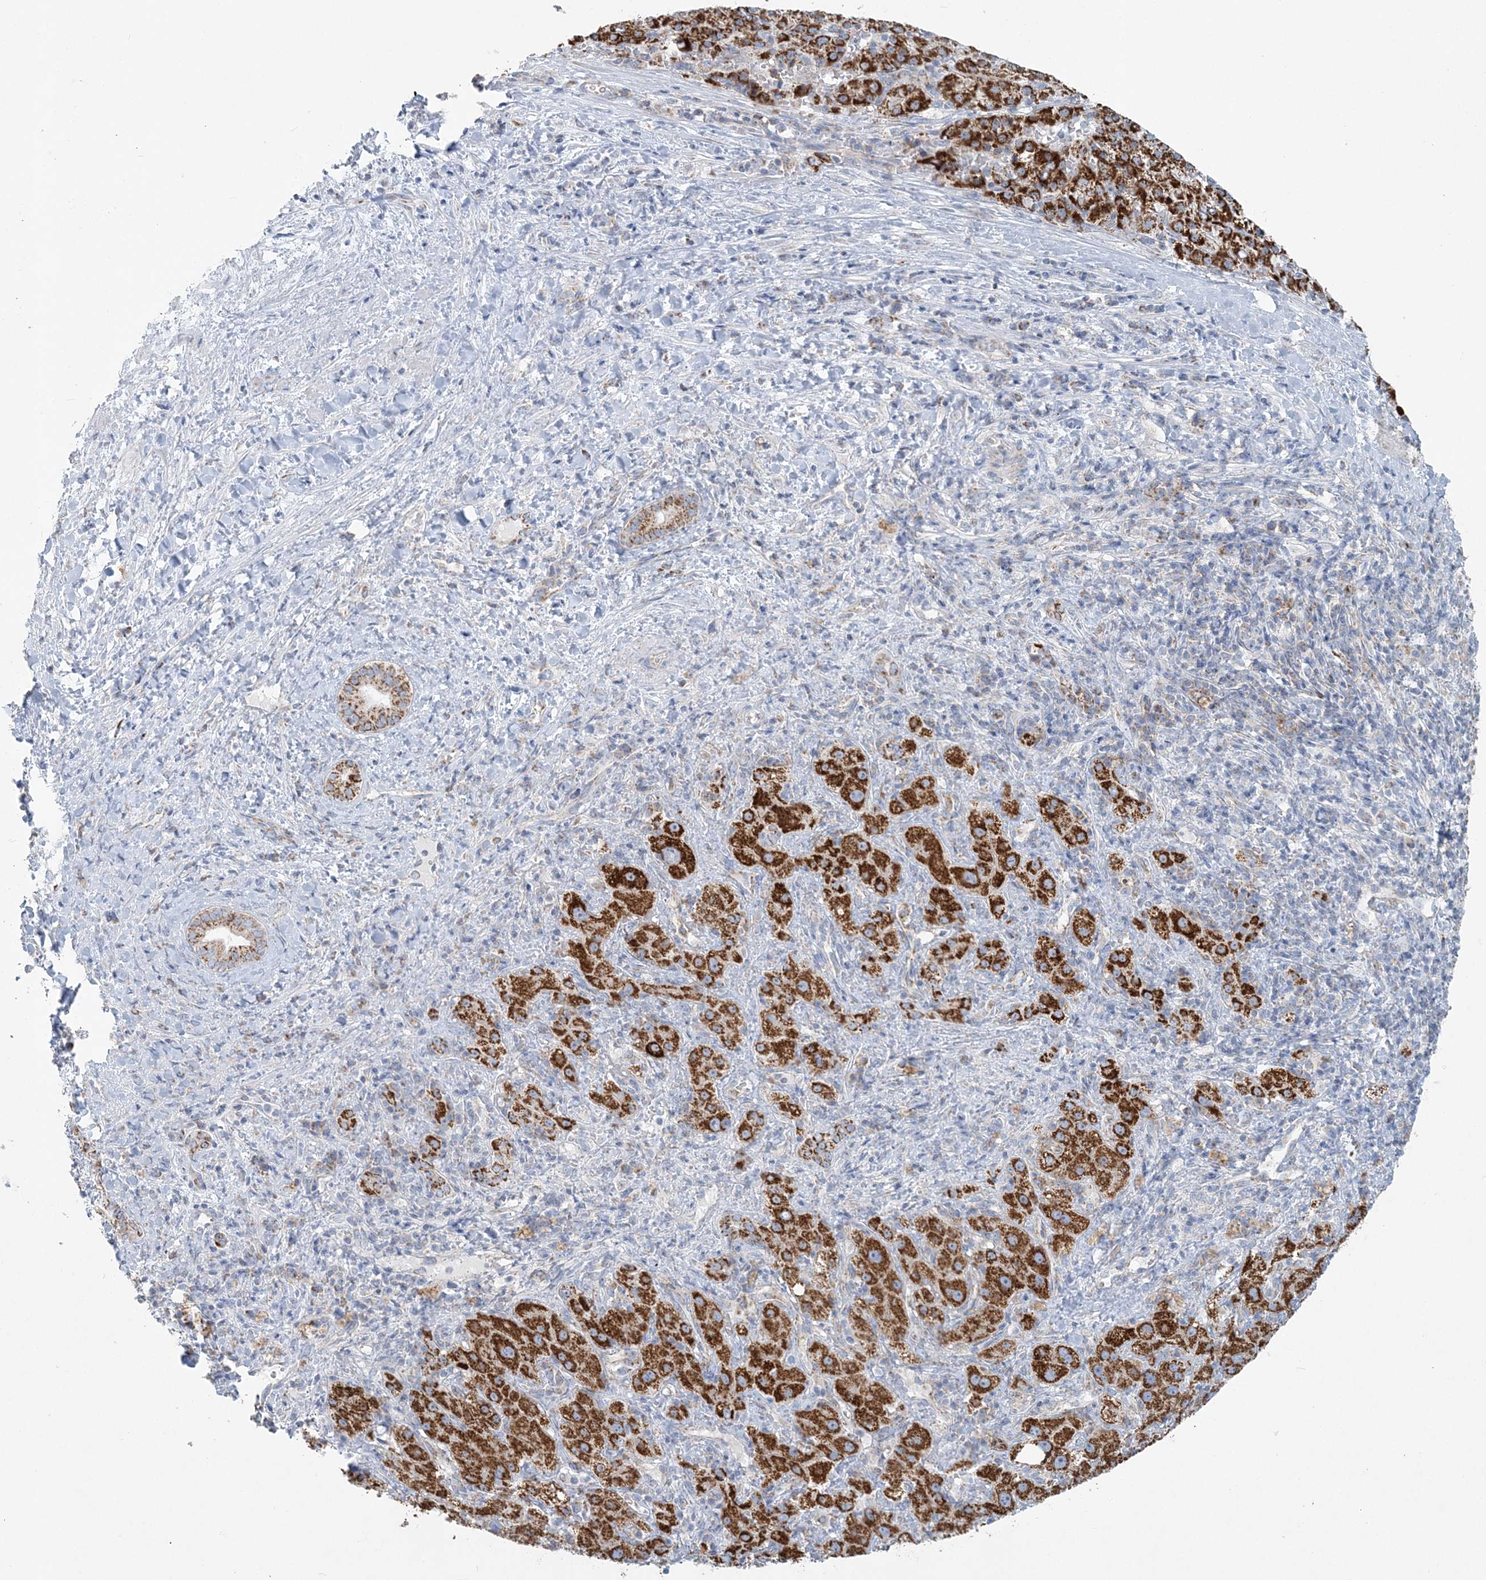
{"staining": {"intensity": "strong", "quantity": ">75%", "location": "cytoplasmic/membranous"}, "tissue": "liver cancer", "cell_type": "Tumor cells", "image_type": "cancer", "snomed": [{"axis": "morphology", "description": "Carcinoma, Hepatocellular, NOS"}, {"axis": "topography", "description": "Liver"}], "caption": "Hepatocellular carcinoma (liver) stained with DAB immunohistochemistry (IHC) demonstrates high levels of strong cytoplasmic/membranous expression in about >75% of tumor cells.", "gene": "PCCB", "patient": {"sex": "female", "age": 58}}